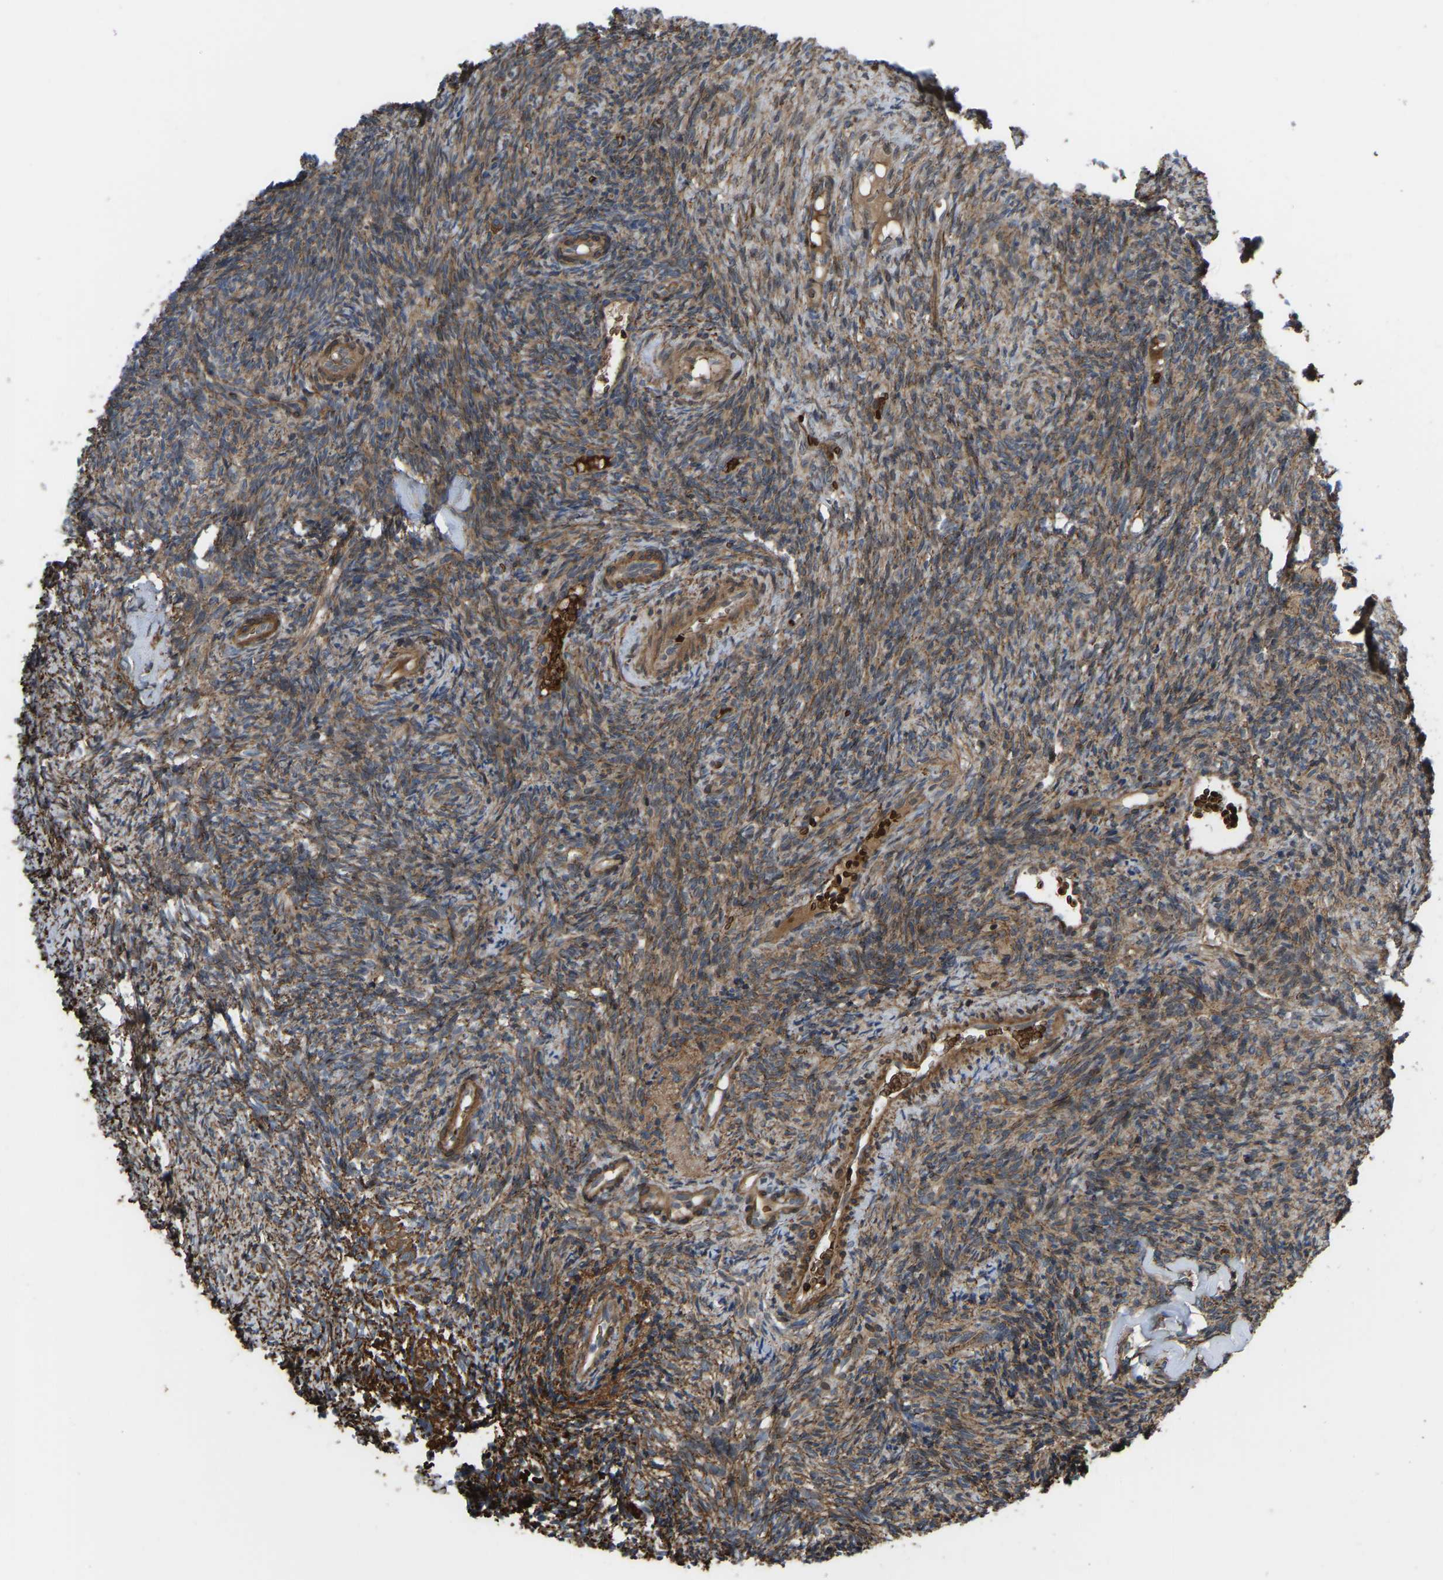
{"staining": {"intensity": "moderate", "quantity": ">75%", "location": "cytoplasmic/membranous"}, "tissue": "ovary", "cell_type": "Follicle cells", "image_type": "normal", "snomed": [{"axis": "morphology", "description": "Normal tissue, NOS"}, {"axis": "topography", "description": "Ovary"}], "caption": "Immunohistochemical staining of normal human ovary reveals moderate cytoplasmic/membranous protein staining in approximately >75% of follicle cells.", "gene": "CYP7B1", "patient": {"sex": "female", "age": 41}}